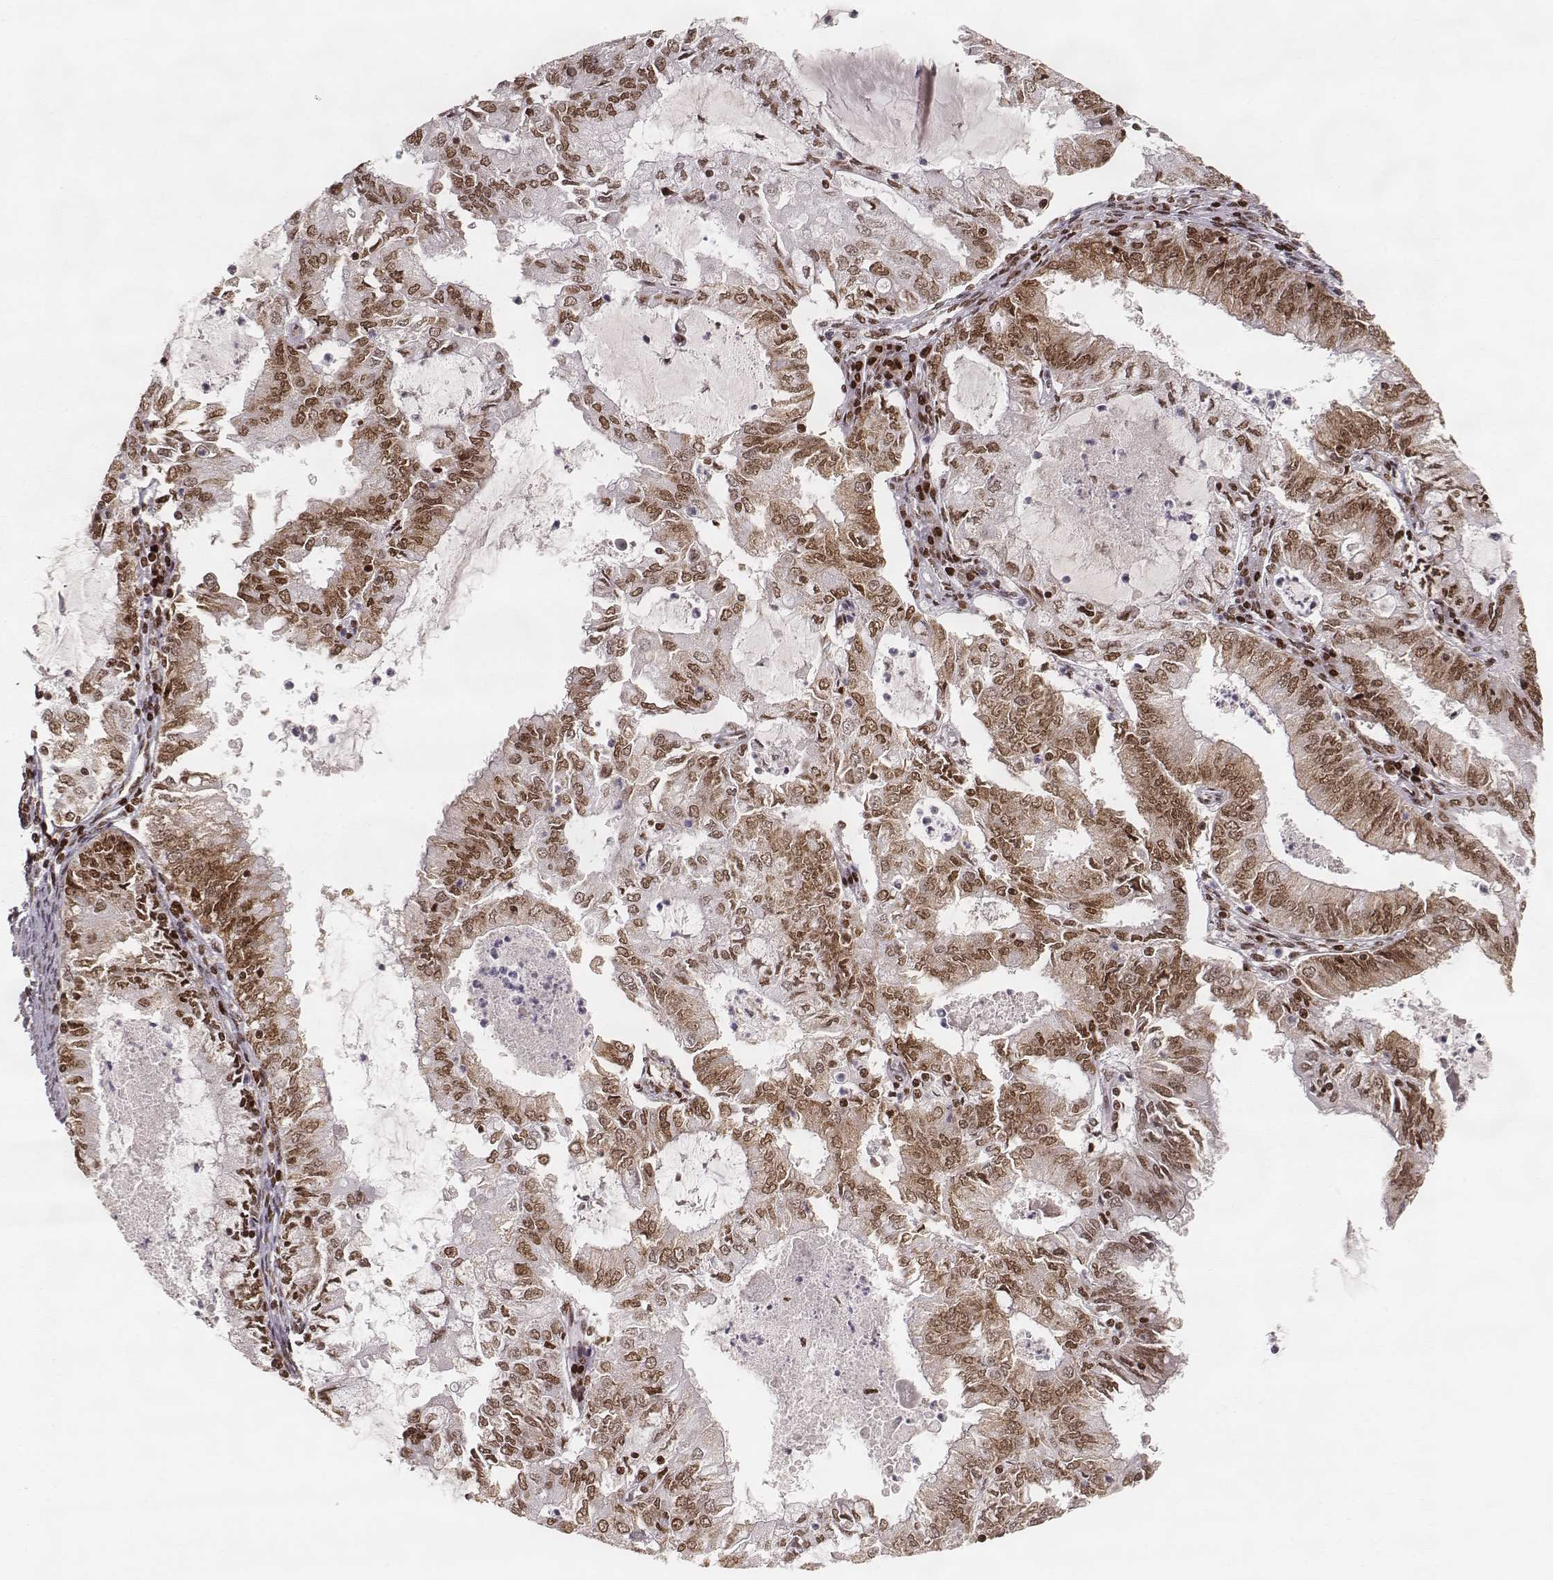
{"staining": {"intensity": "moderate", "quantity": ">75%", "location": "nuclear"}, "tissue": "endometrial cancer", "cell_type": "Tumor cells", "image_type": "cancer", "snomed": [{"axis": "morphology", "description": "Adenocarcinoma, NOS"}, {"axis": "topography", "description": "Endometrium"}], "caption": "Immunohistochemistry of endometrial cancer (adenocarcinoma) displays medium levels of moderate nuclear staining in approximately >75% of tumor cells.", "gene": "PARP1", "patient": {"sex": "female", "age": 57}}